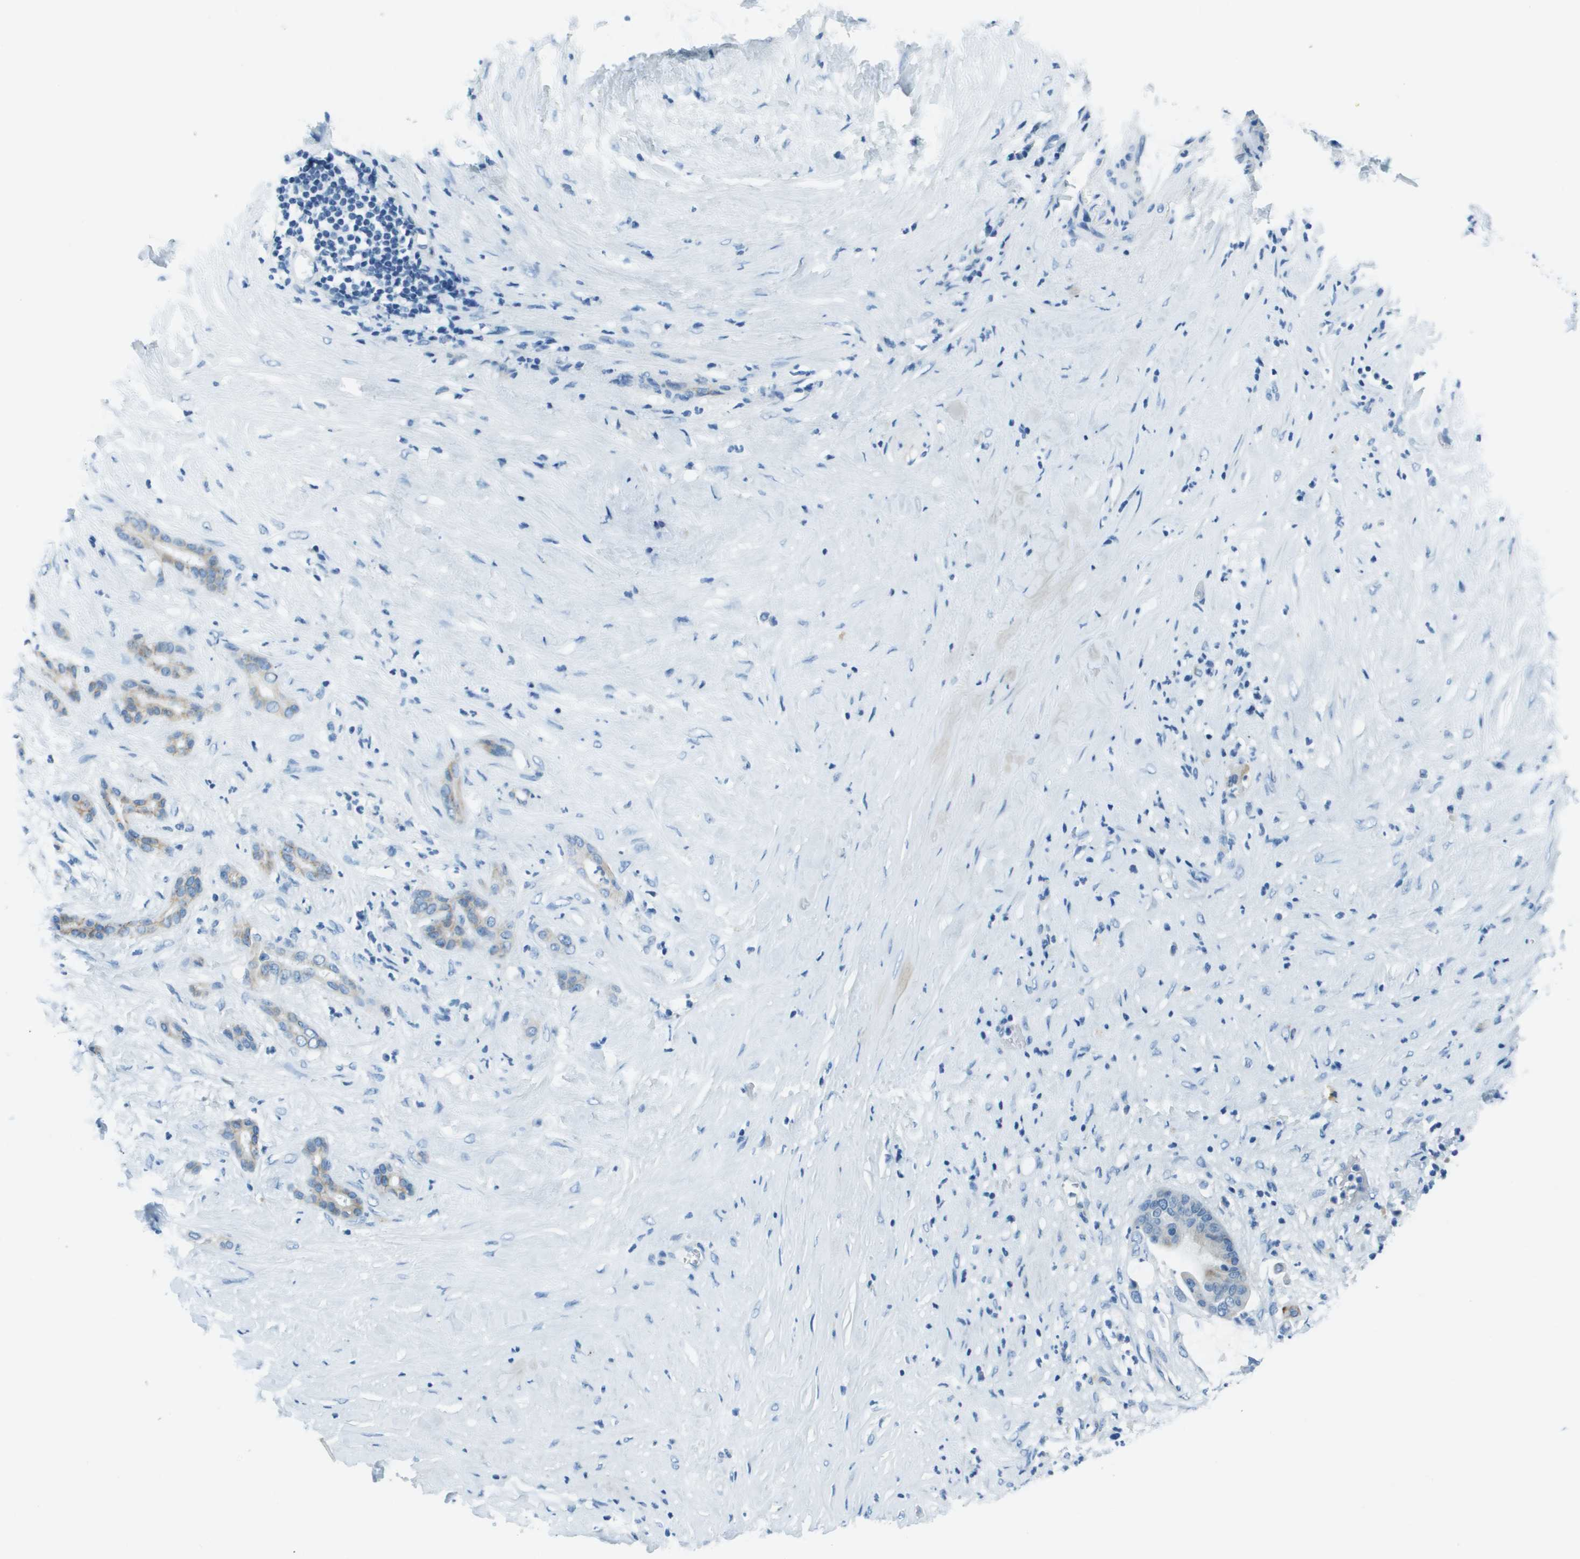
{"staining": {"intensity": "negative", "quantity": "none", "location": "none"}, "tissue": "pancreatic cancer", "cell_type": "Tumor cells", "image_type": "cancer", "snomed": [{"axis": "morphology", "description": "Adenocarcinoma, NOS"}, {"axis": "topography", "description": "Pancreas"}], "caption": "Photomicrograph shows no significant protein positivity in tumor cells of pancreatic cancer (adenocarcinoma).", "gene": "SLC16A10", "patient": {"sex": "male", "age": 41}}